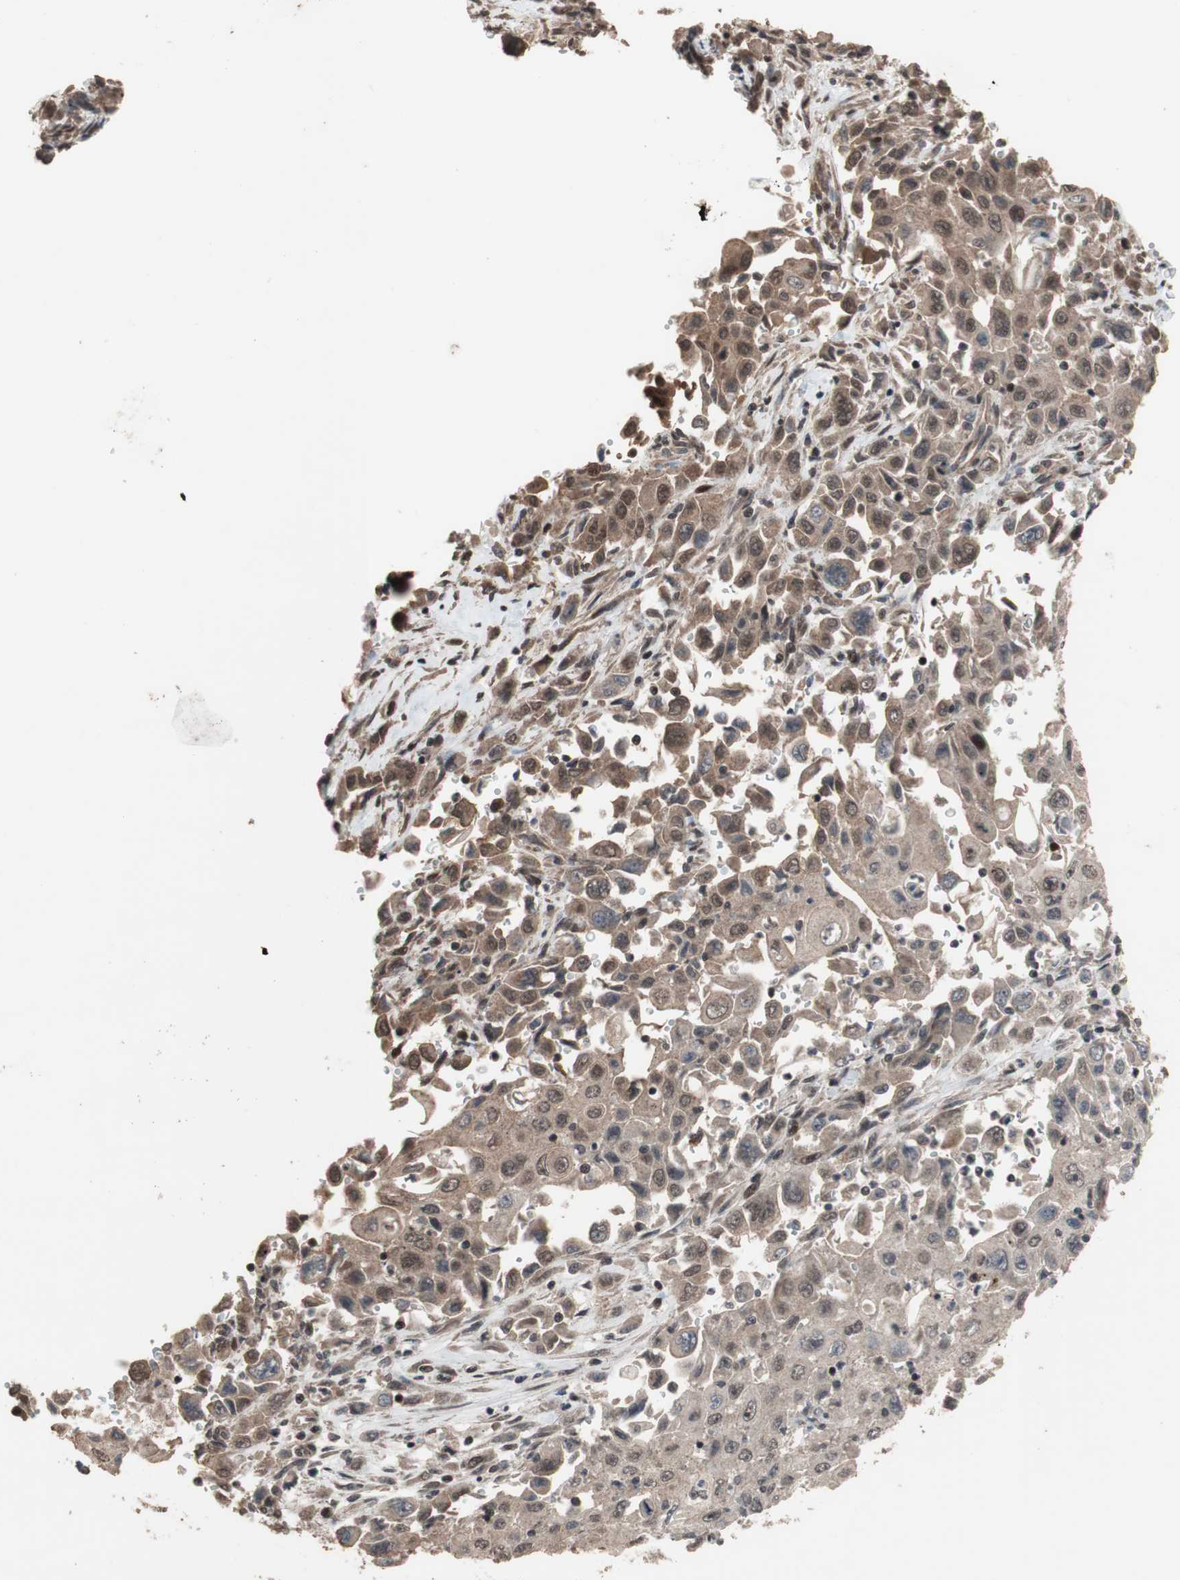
{"staining": {"intensity": "moderate", "quantity": ">75%", "location": "cytoplasmic/membranous"}, "tissue": "pancreatic cancer", "cell_type": "Tumor cells", "image_type": "cancer", "snomed": [{"axis": "morphology", "description": "Adenocarcinoma, NOS"}, {"axis": "topography", "description": "Pancreas"}], "caption": "Immunohistochemistry image of neoplastic tissue: pancreatic cancer stained using immunohistochemistry shows medium levels of moderate protein expression localized specifically in the cytoplasmic/membranous of tumor cells, appearing as a cytoplasmic/membranous brown color.", "gene": "KANSL1", "patient": {"sex": "male", "age": 70}}